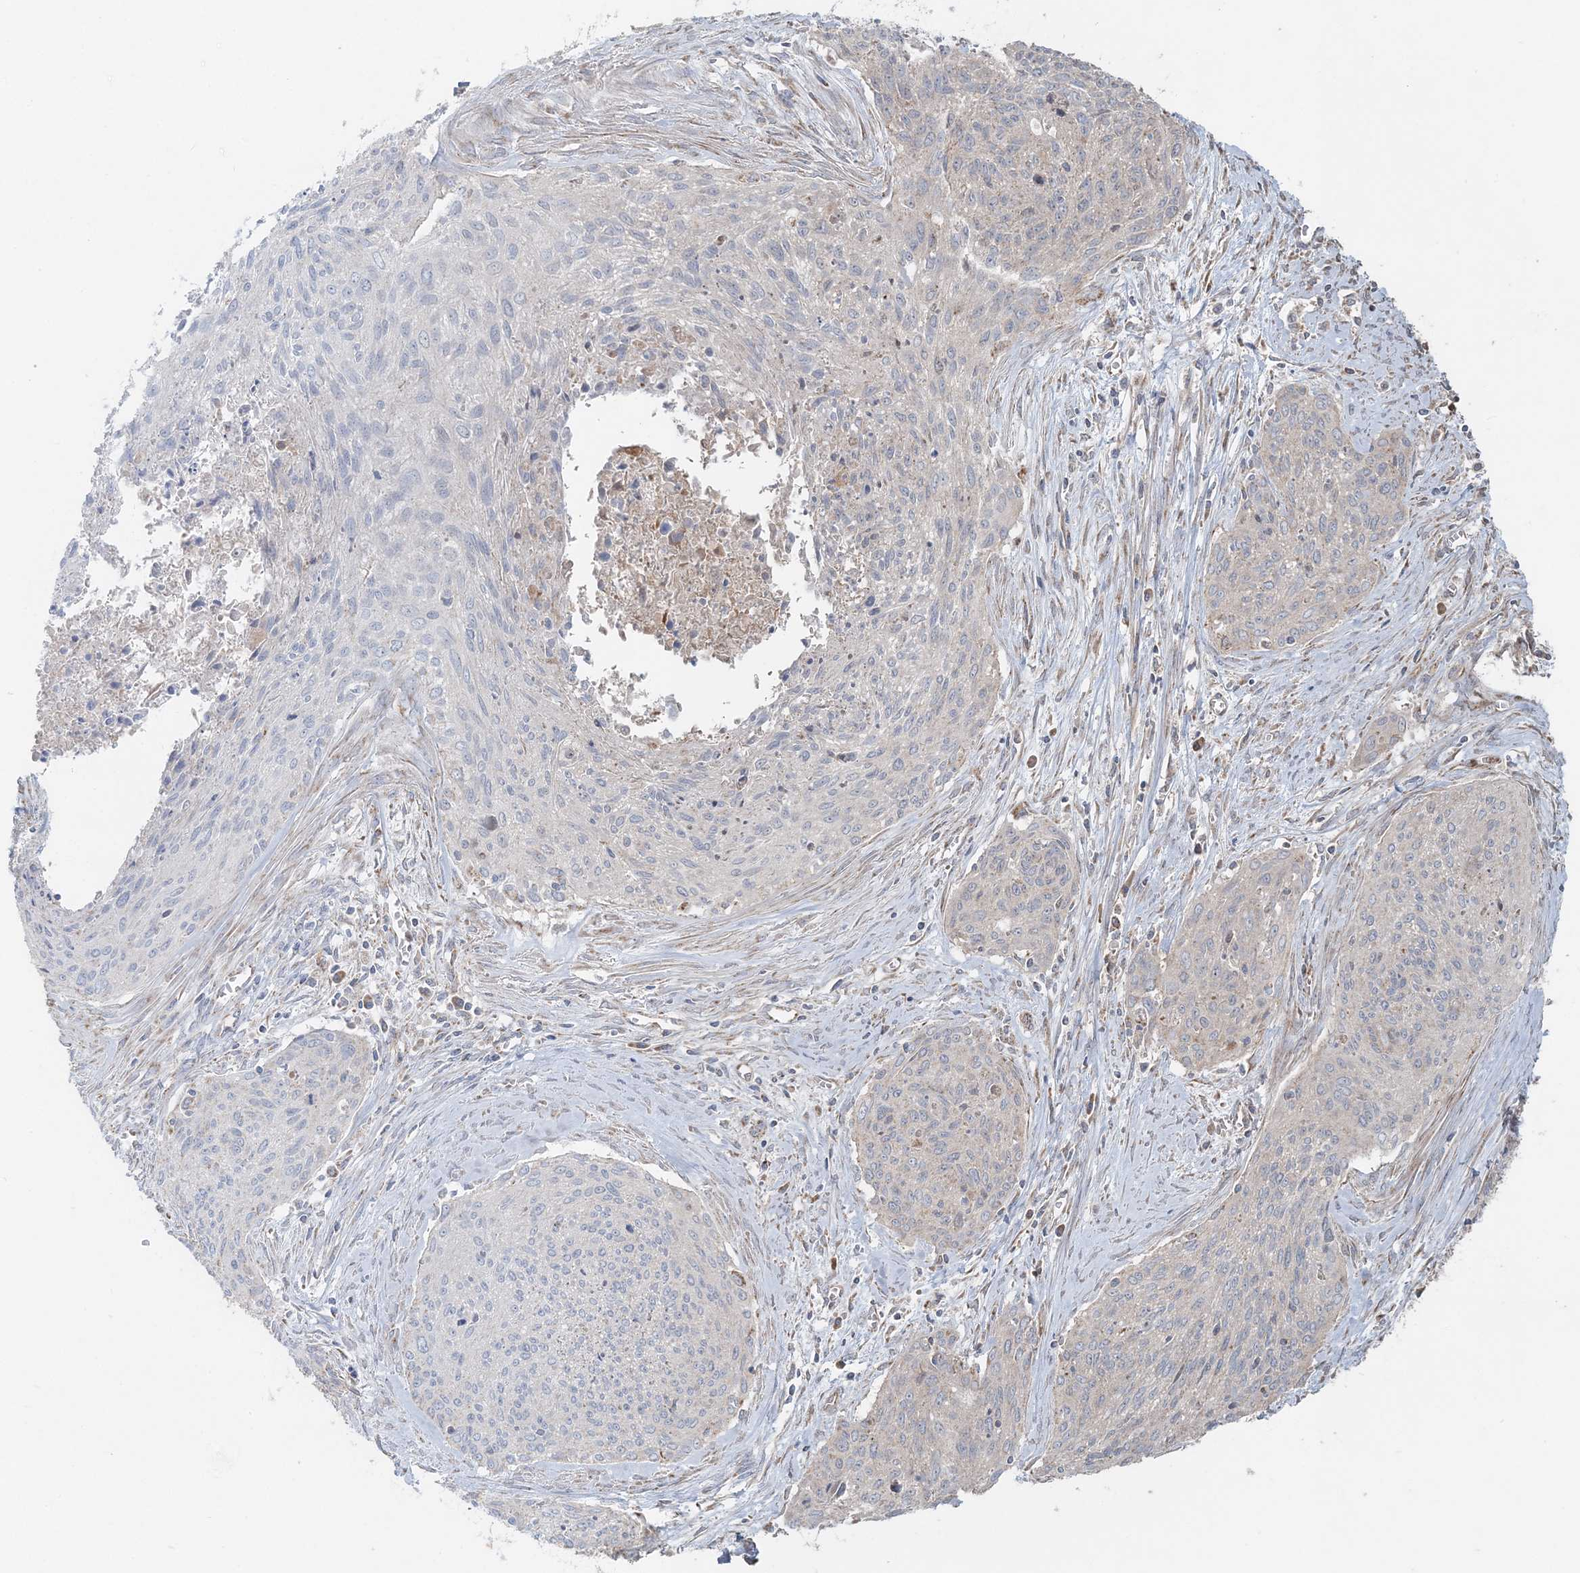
{"staining": {"intensity": "negative", "quantity": "none", "location": "none"}, "tissue": "cervical cancer", "cell_type": "Tumor cells", "image_type": "cancer", "snomed": [{"axis": "morphology", "description": "Squamous cell carcinoma, NOS"}, {"axis": "topography", "description": "Cervix"}], "caption": "Image shows no significant protein staining in tumor cells of cervical cancer. (Stains: DAB (3,3'-diaminobenzidine) immunohistochemistry with hematoxylin counter stain, Microscopy: brightfield microscopy at high magnification).", "gene": "LRPPRC", "patient": {"sex": "female", "age": 55}}